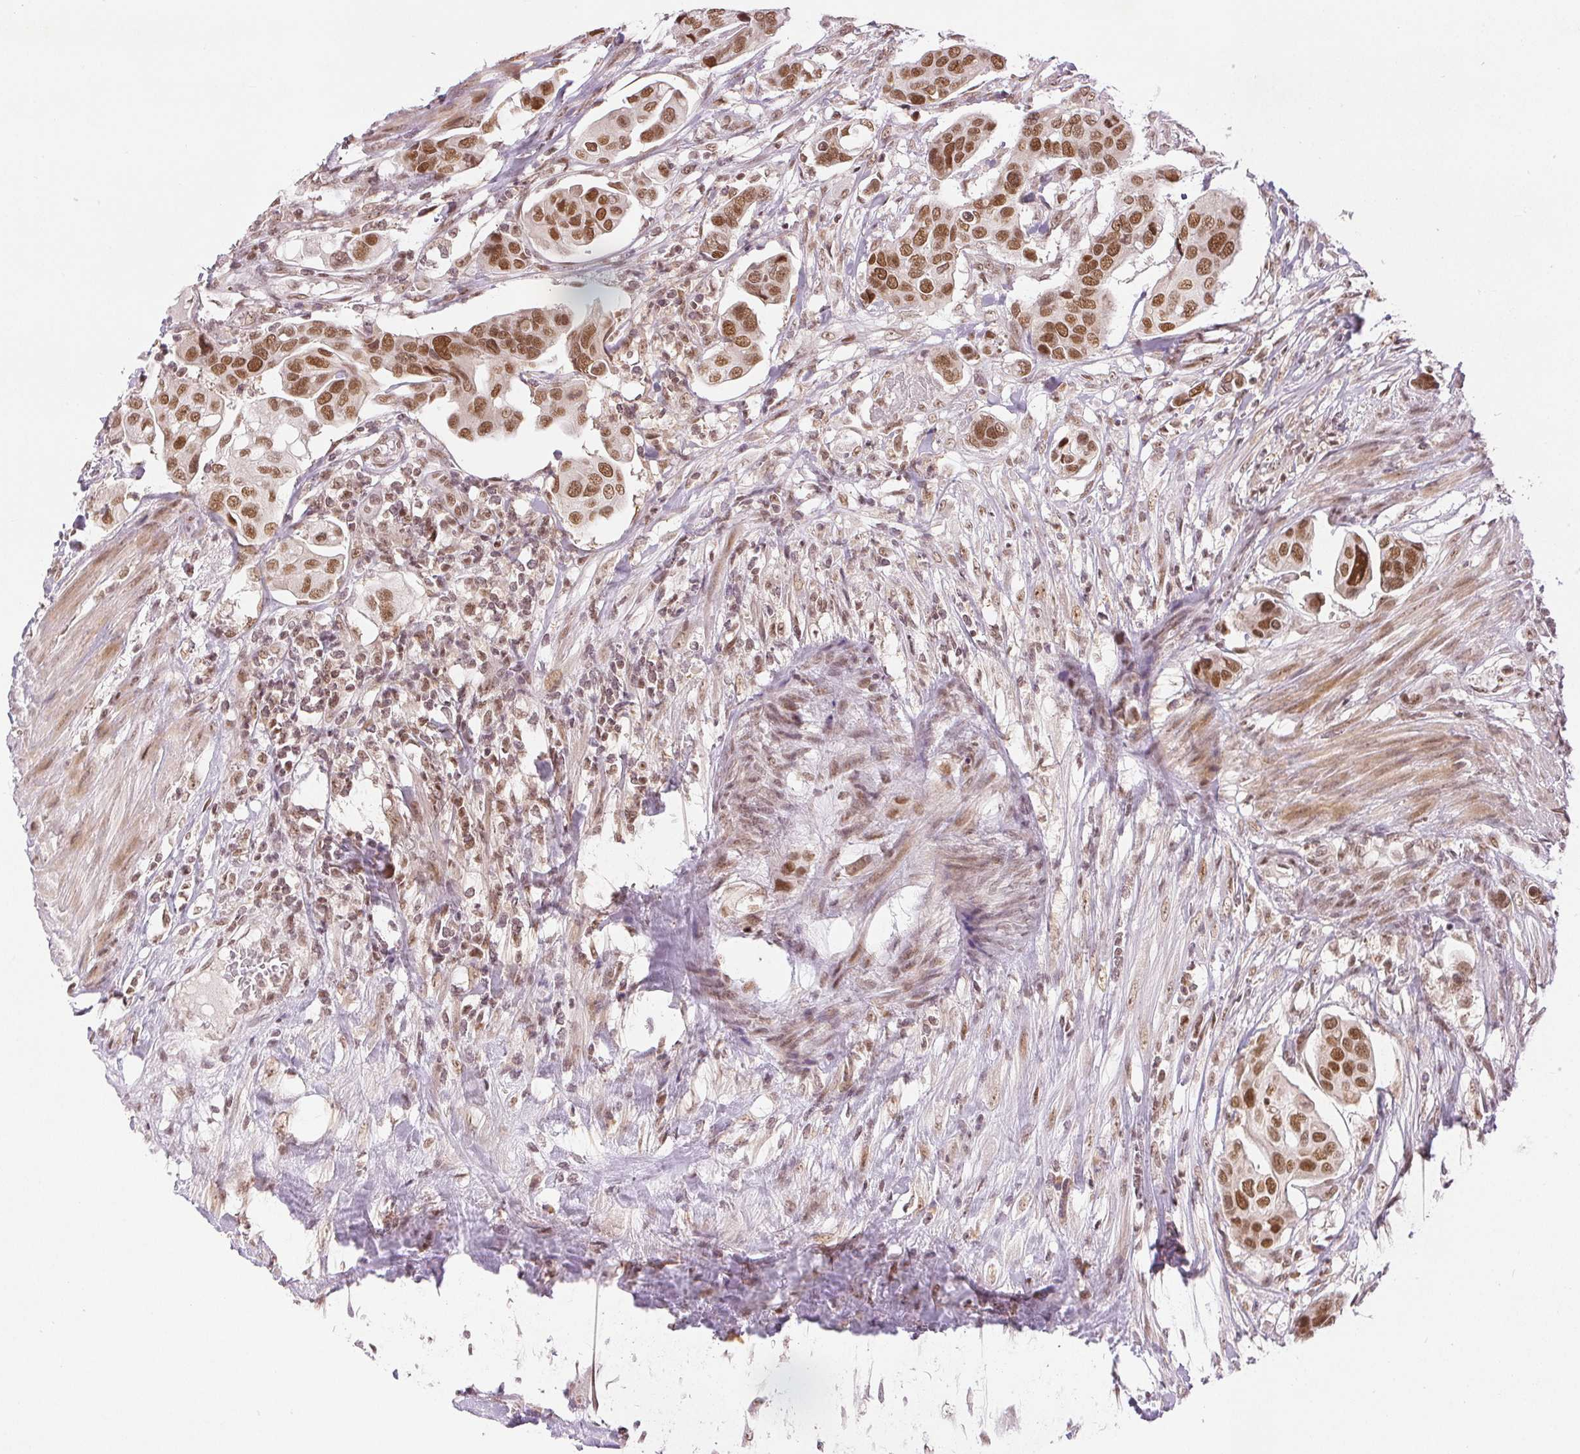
{"staining": {"intensity": "moderate", "quantity": ">75%", "location": "nuclear"}, "tissue": "renal cancer", "cell_type": "Tumor cells", "image_type": "cancer", "snomed": [{"axis": "morphology", "description": "Adenocarcinoma, NOS"}, {"axis": "topography", "description": "Urinary bladder"}], "caption": "Adenocarcinoma (renal) was stained to show a protein in brown. There is medium levels of moderate nuclear expression in approximately >75% of tumor cells. (Brightfield microscopy of DAB IHC at high magnification).", "gene": "DEK", "patient": {"sex": "male", "age": 61}}